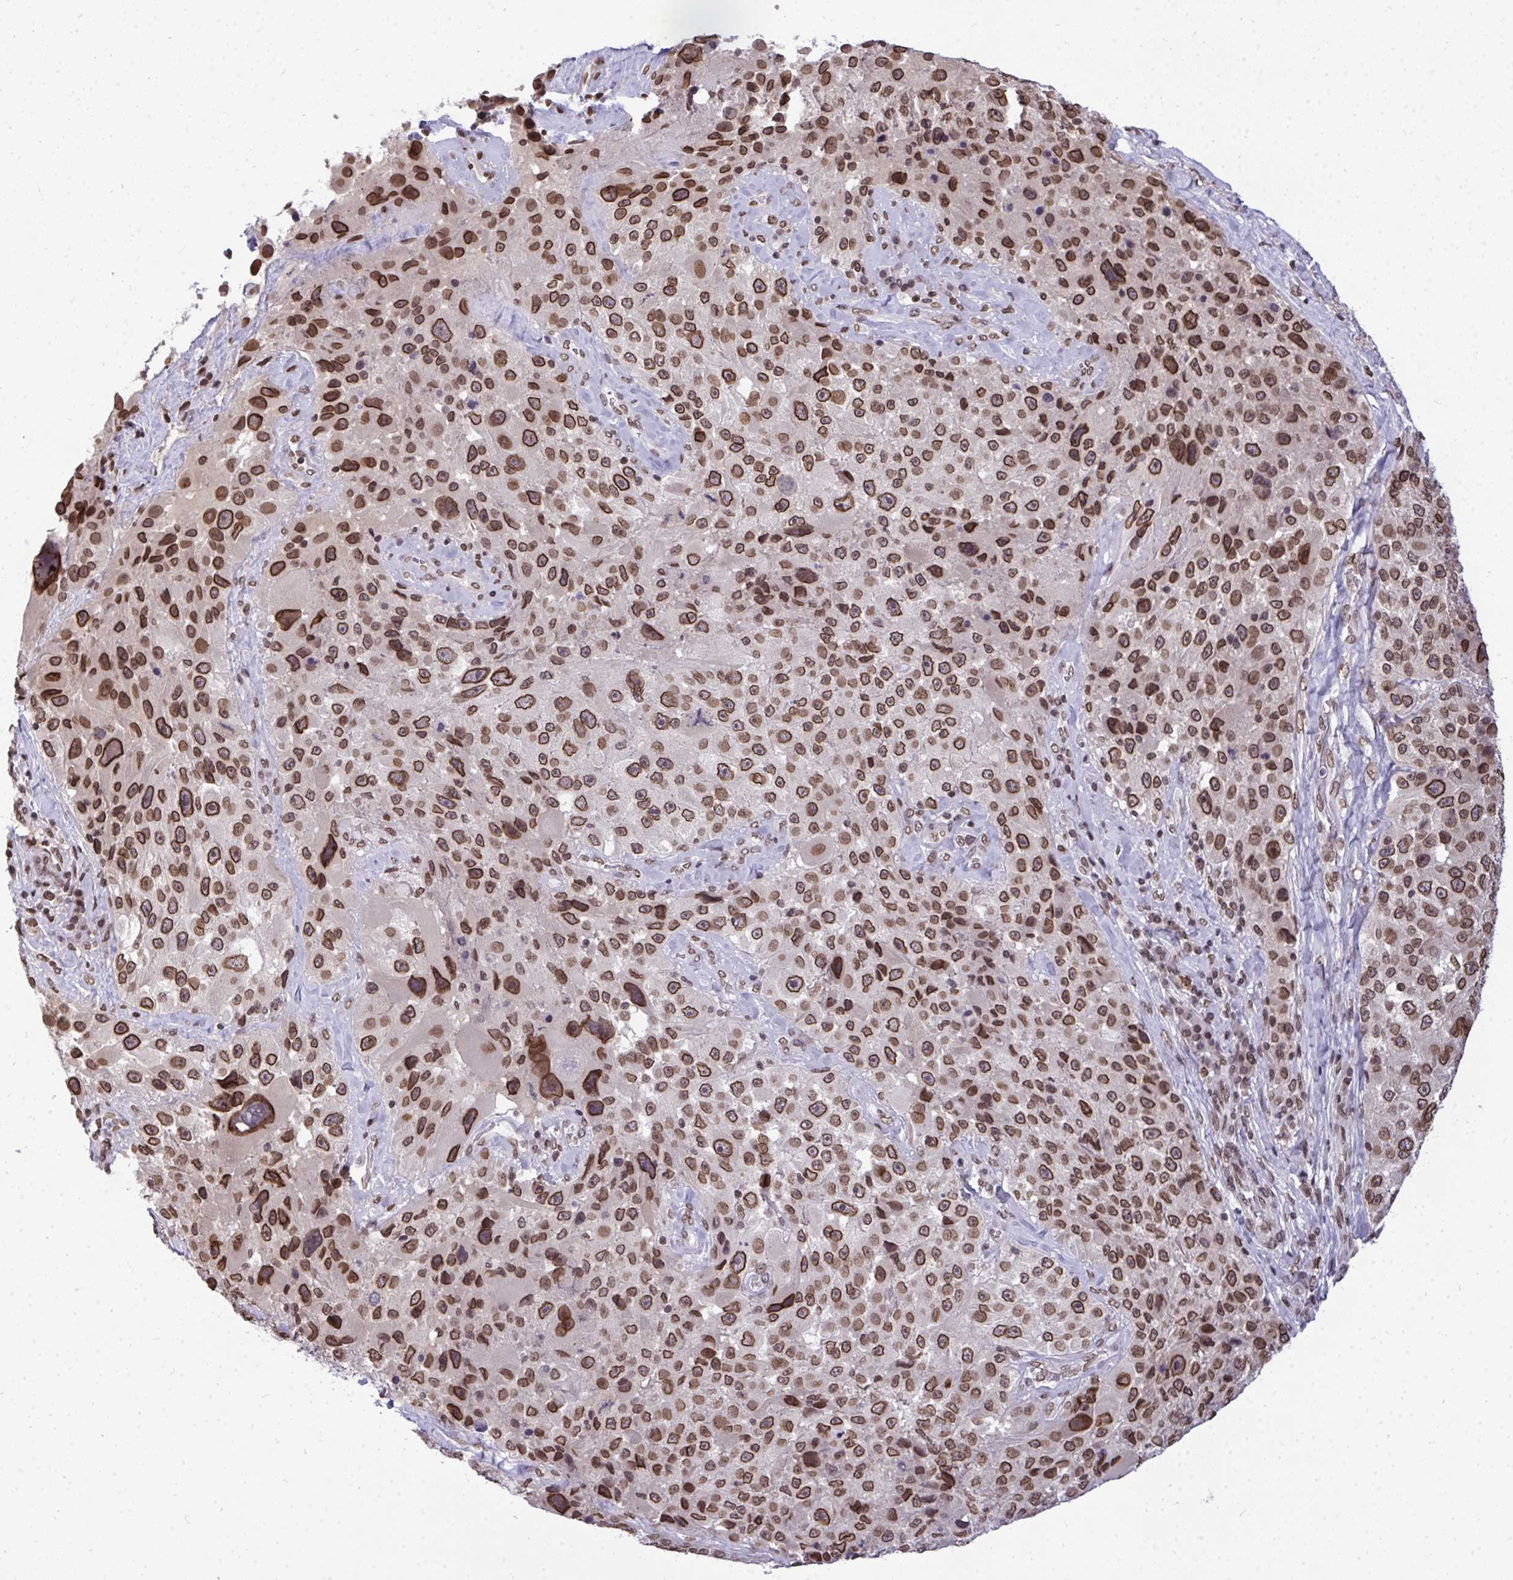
{"staining": {"intensity": "strong", "quantity": ">75%", "location": "cytoplasmic/membranous,nuclear"}, "tissue": "melanoma", "cell_type": "Tumor cells", "image_type": "cancer", "snomed": [{"axis": "morphology", "description": "Malignant melanoma, Metastatic site"}, {"axis": "topography", "description": "Lymph node"}], "caption": "Protein expression analysis of melanoma shows strong cytoplasmic/membranous and nuclear positivity in approximately >75% of tumor cells.", "gene": "JPT1", "patient": {"sex": "male", "age": 62}}